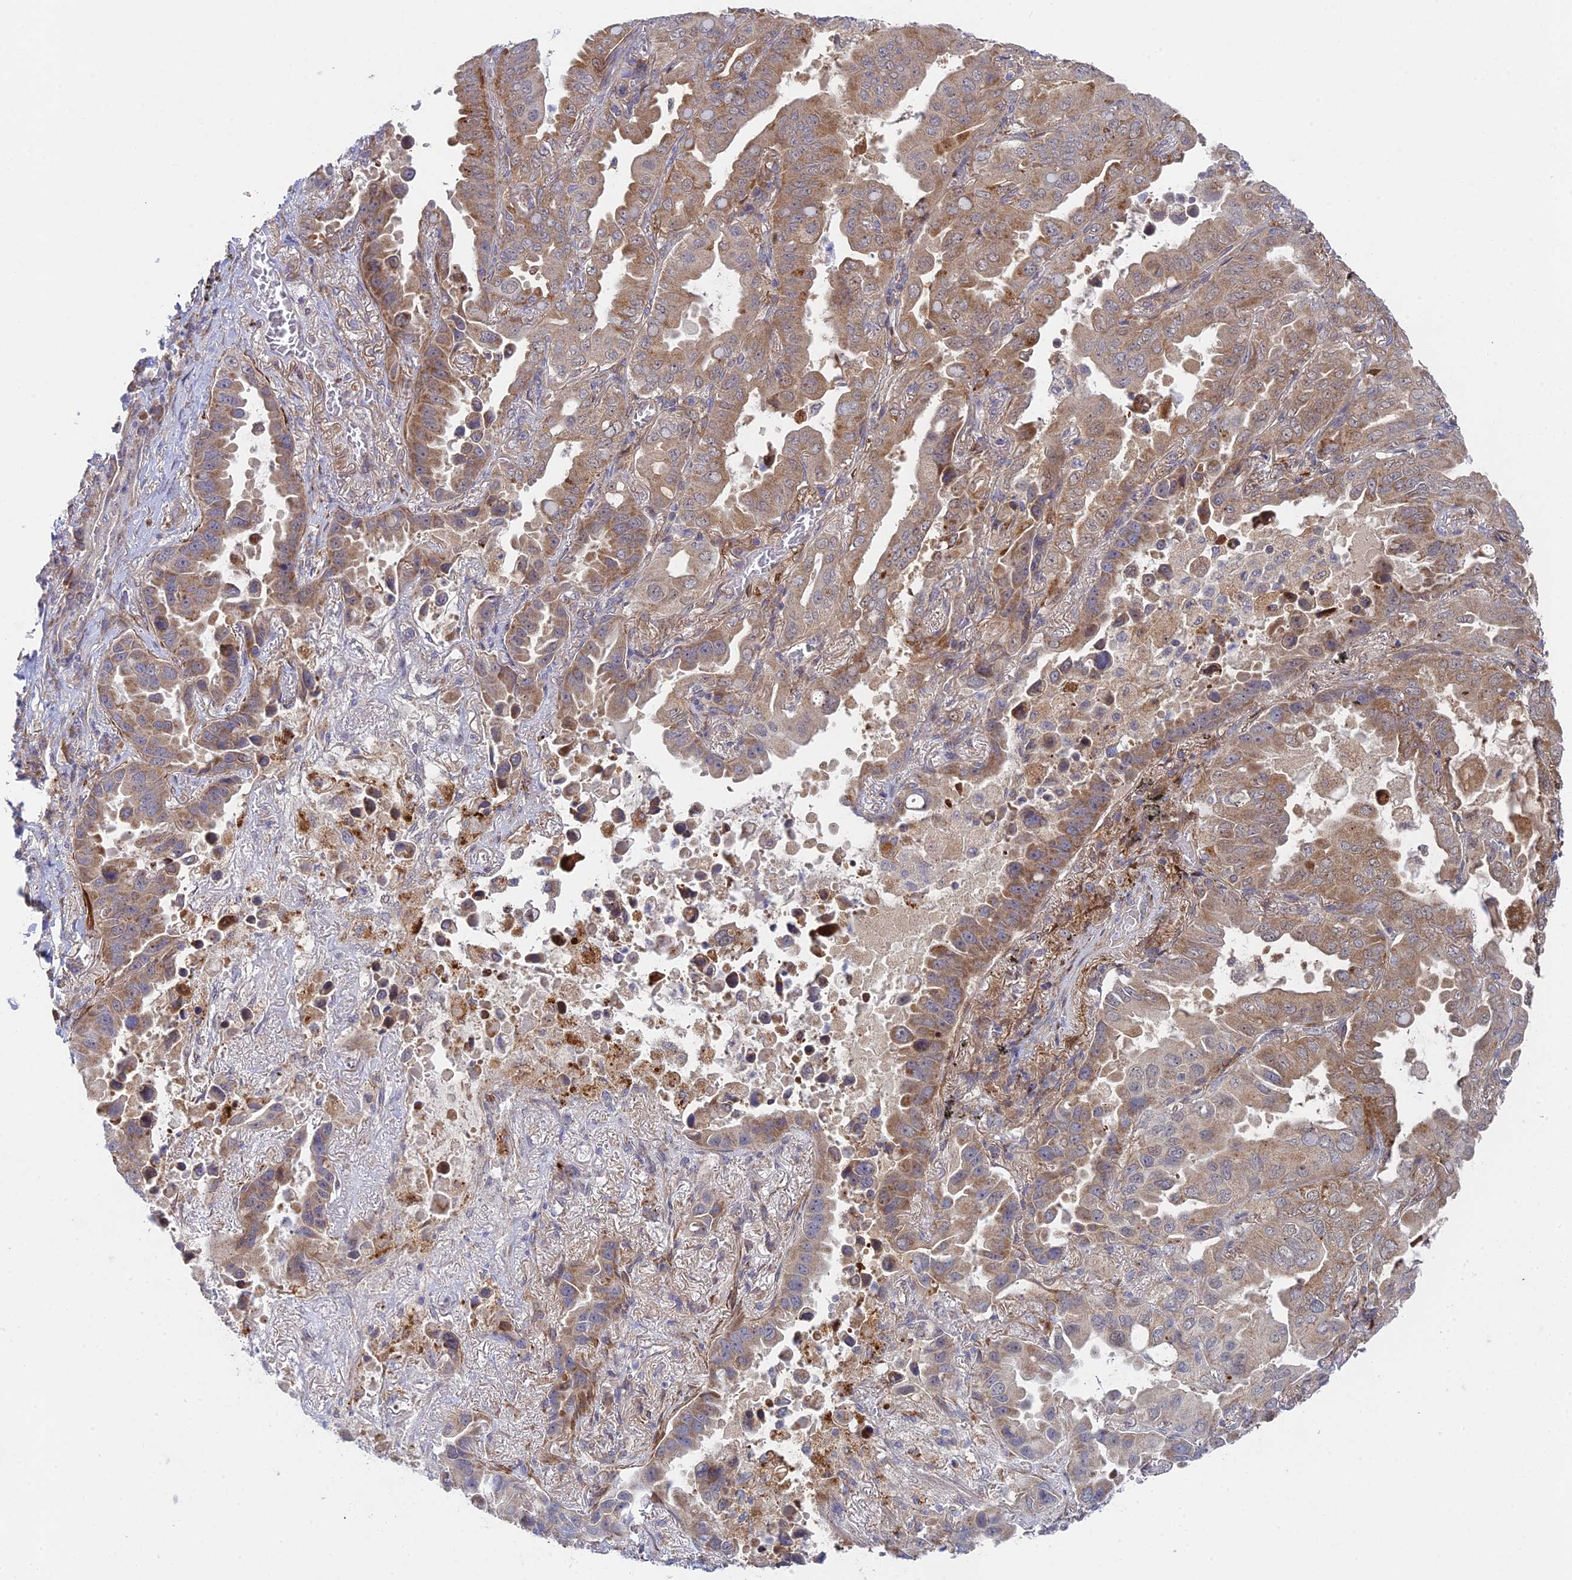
{"staining": {"intensity": "moderate", "quantity": ">75%", "location": "cytoplasmic/membranous"}, "tissue": "lung cancer", "cell_type": "Tumor cells", "image_type": "cancer", "snomed": [{"axis": "morphology", "description": "Adenocarcinoma, NOS"}, {"axis": "topography", "description": "Lung"}], "caption": "A brown stain labels moderate cytoplasmic/membranous expression of a protein in human lung adenocarcinoma tumor cells.", "gene": "INCA1", "patient": {"sex": "male", "age": 64}}